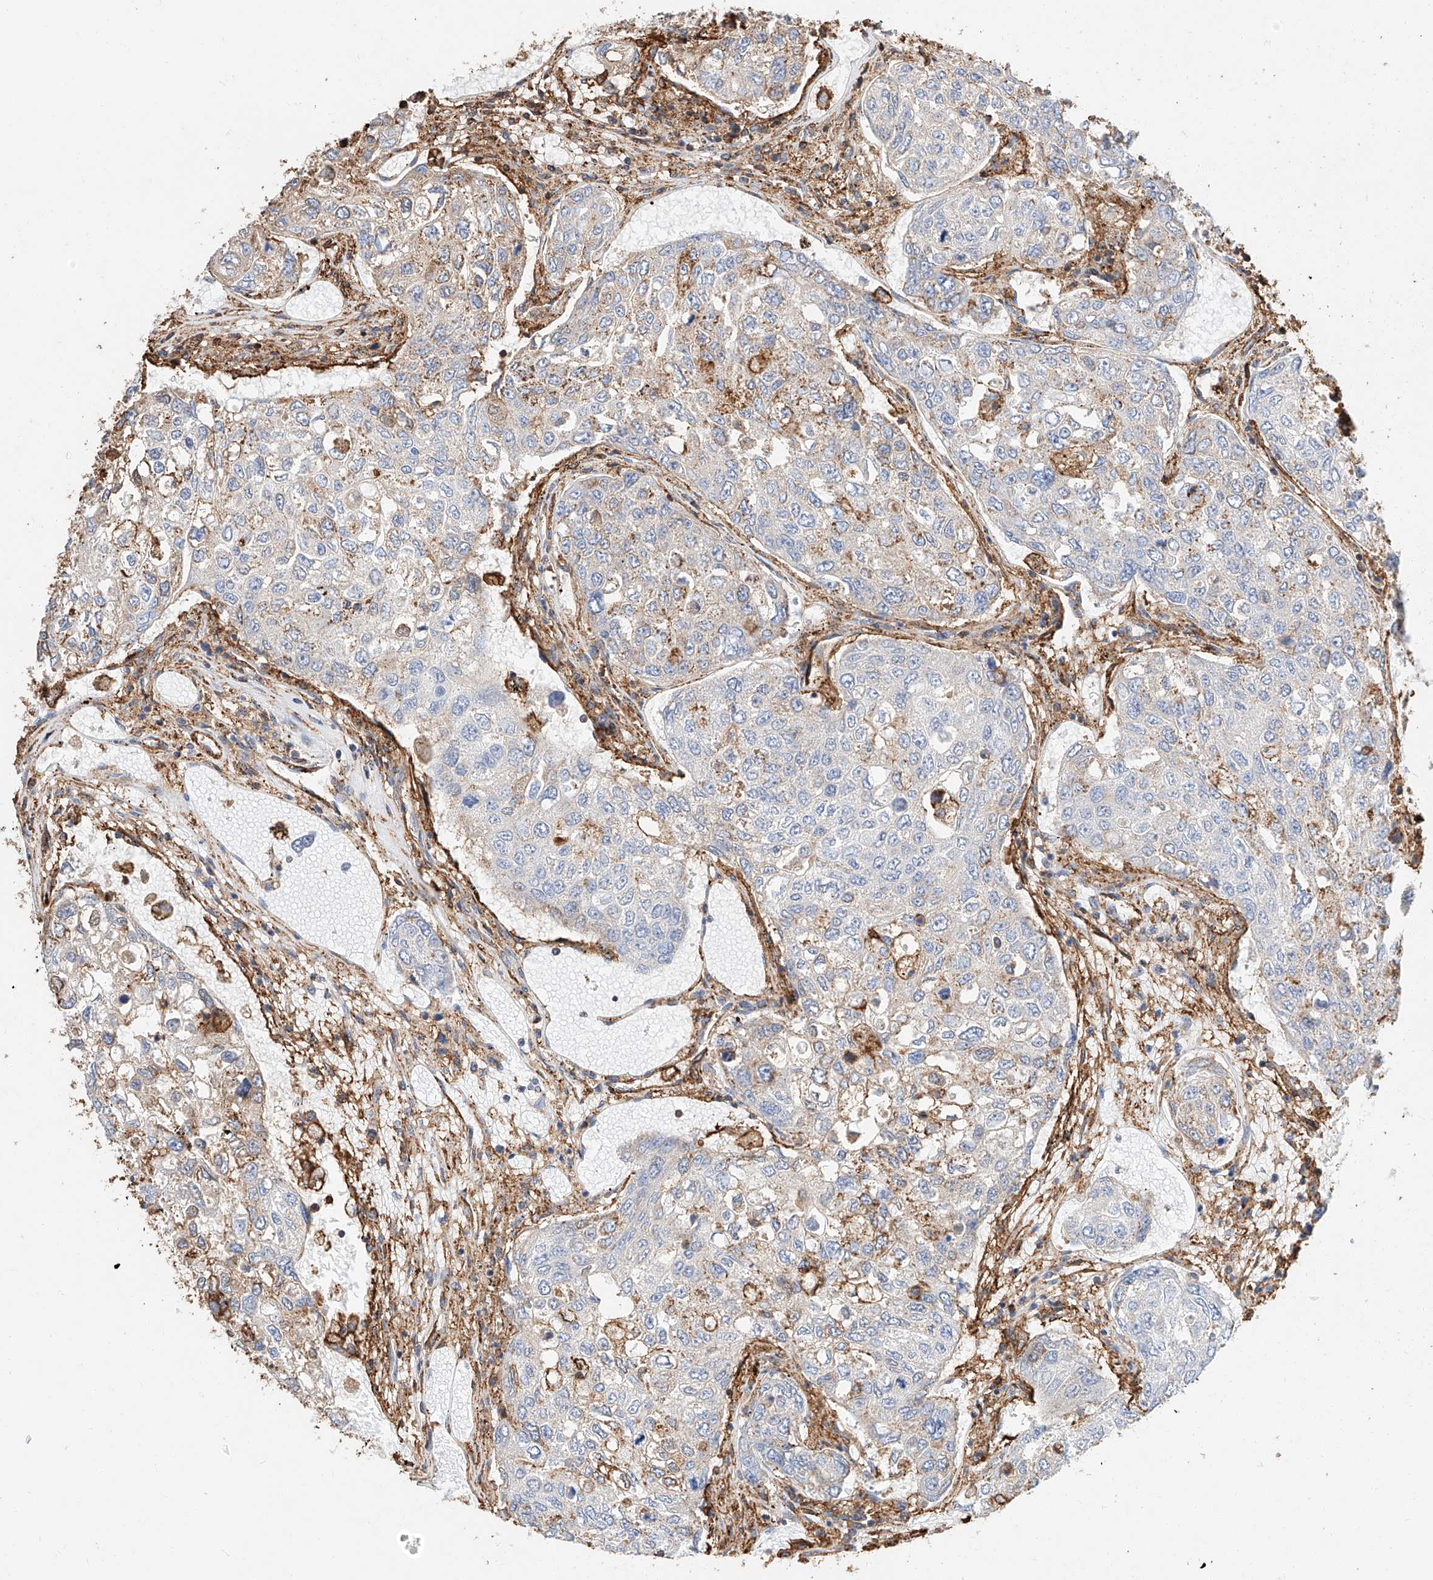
{"staining": {"intensity": "moderate", "quantity": "<25%", "location": "cytoplasmic/membranous"}, "tissue": "urothelial cancer", "cell_type": "Tumor cells", "image_type": "cancer", "snomed": [{"axis": "morphology", "description": "Urothelial carcinoma, High grade"}, {"axis": "topography", "description": "Lymph node"}, {"axis": "topography", "description": "Urinary bladder"}], "caption": "High-magnification brightfield microscopy of urothelial cancer stained with DAB (3,3'-diaminobenzidine) (brown) and counterstained with hematoxylin (blue). tumor cells exhibit moderate cytoplasmic/membranous expression is seen in about<25% of cells. (Brightfield microscopy of DAB IHC at high magnification).", "gene": "WFS1", "patient": {"sex": "male", "age": 51}}